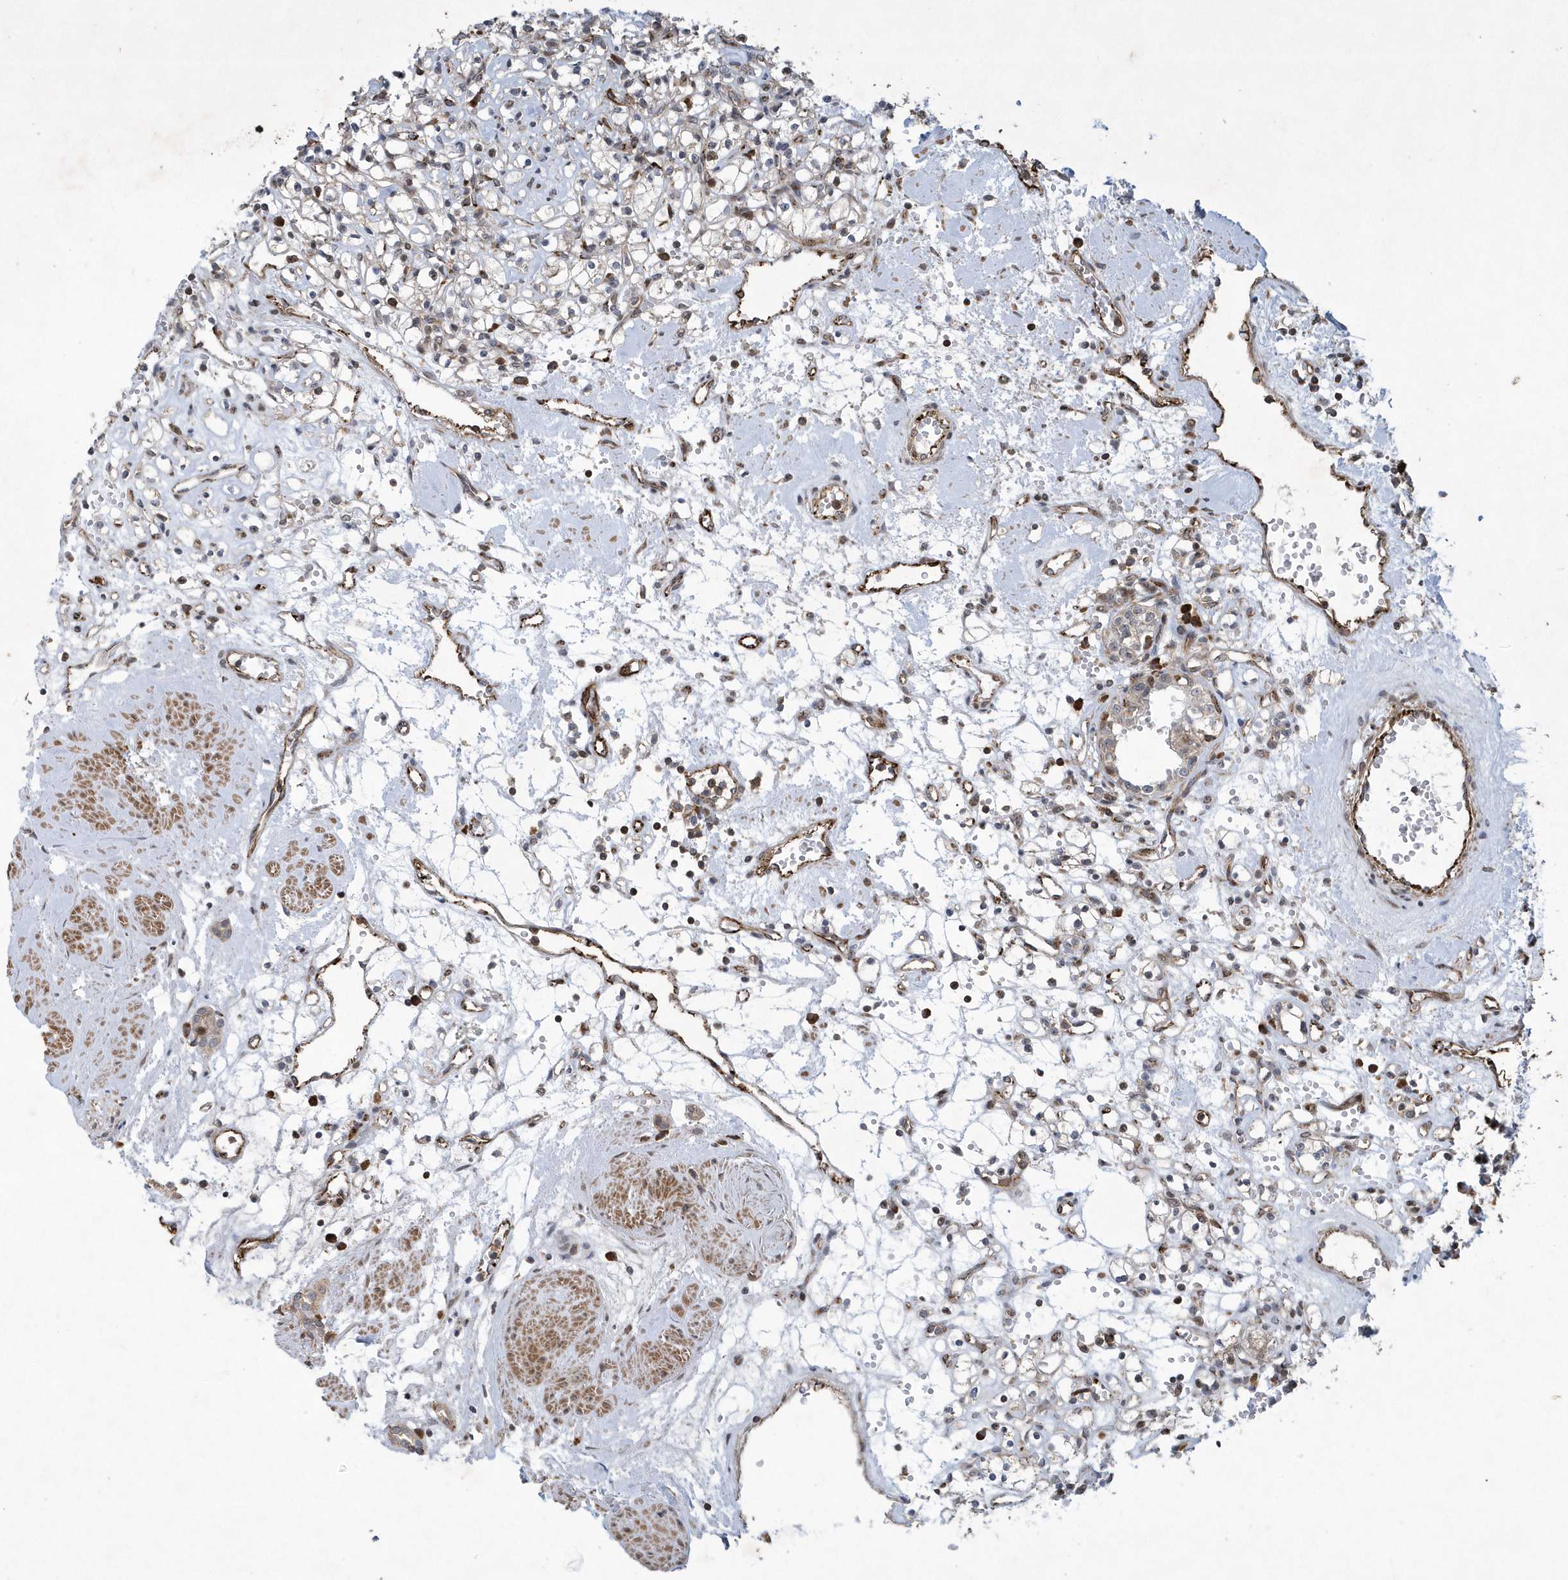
{"staining": {"intensity": "negative", "quantity": "none", "location": "none"}, "tissue": "renal cancer", "cell_type": "Tumor cells", "image_type": "cancer", "snomed": [{"axis": "morphology", "description": "Adenocarcinoma, NOS"}, {"axis": "topography", "description": "Kidney"}], "caption": "A high-resolution photomicrograph shows immunohistochemistry (IHC) staining of adenocarcinoma (renal), which exhibits no significant positivity in tumor cells.", "gene": "N4BP2", "patient": {"sex": "female", "age": 59}}